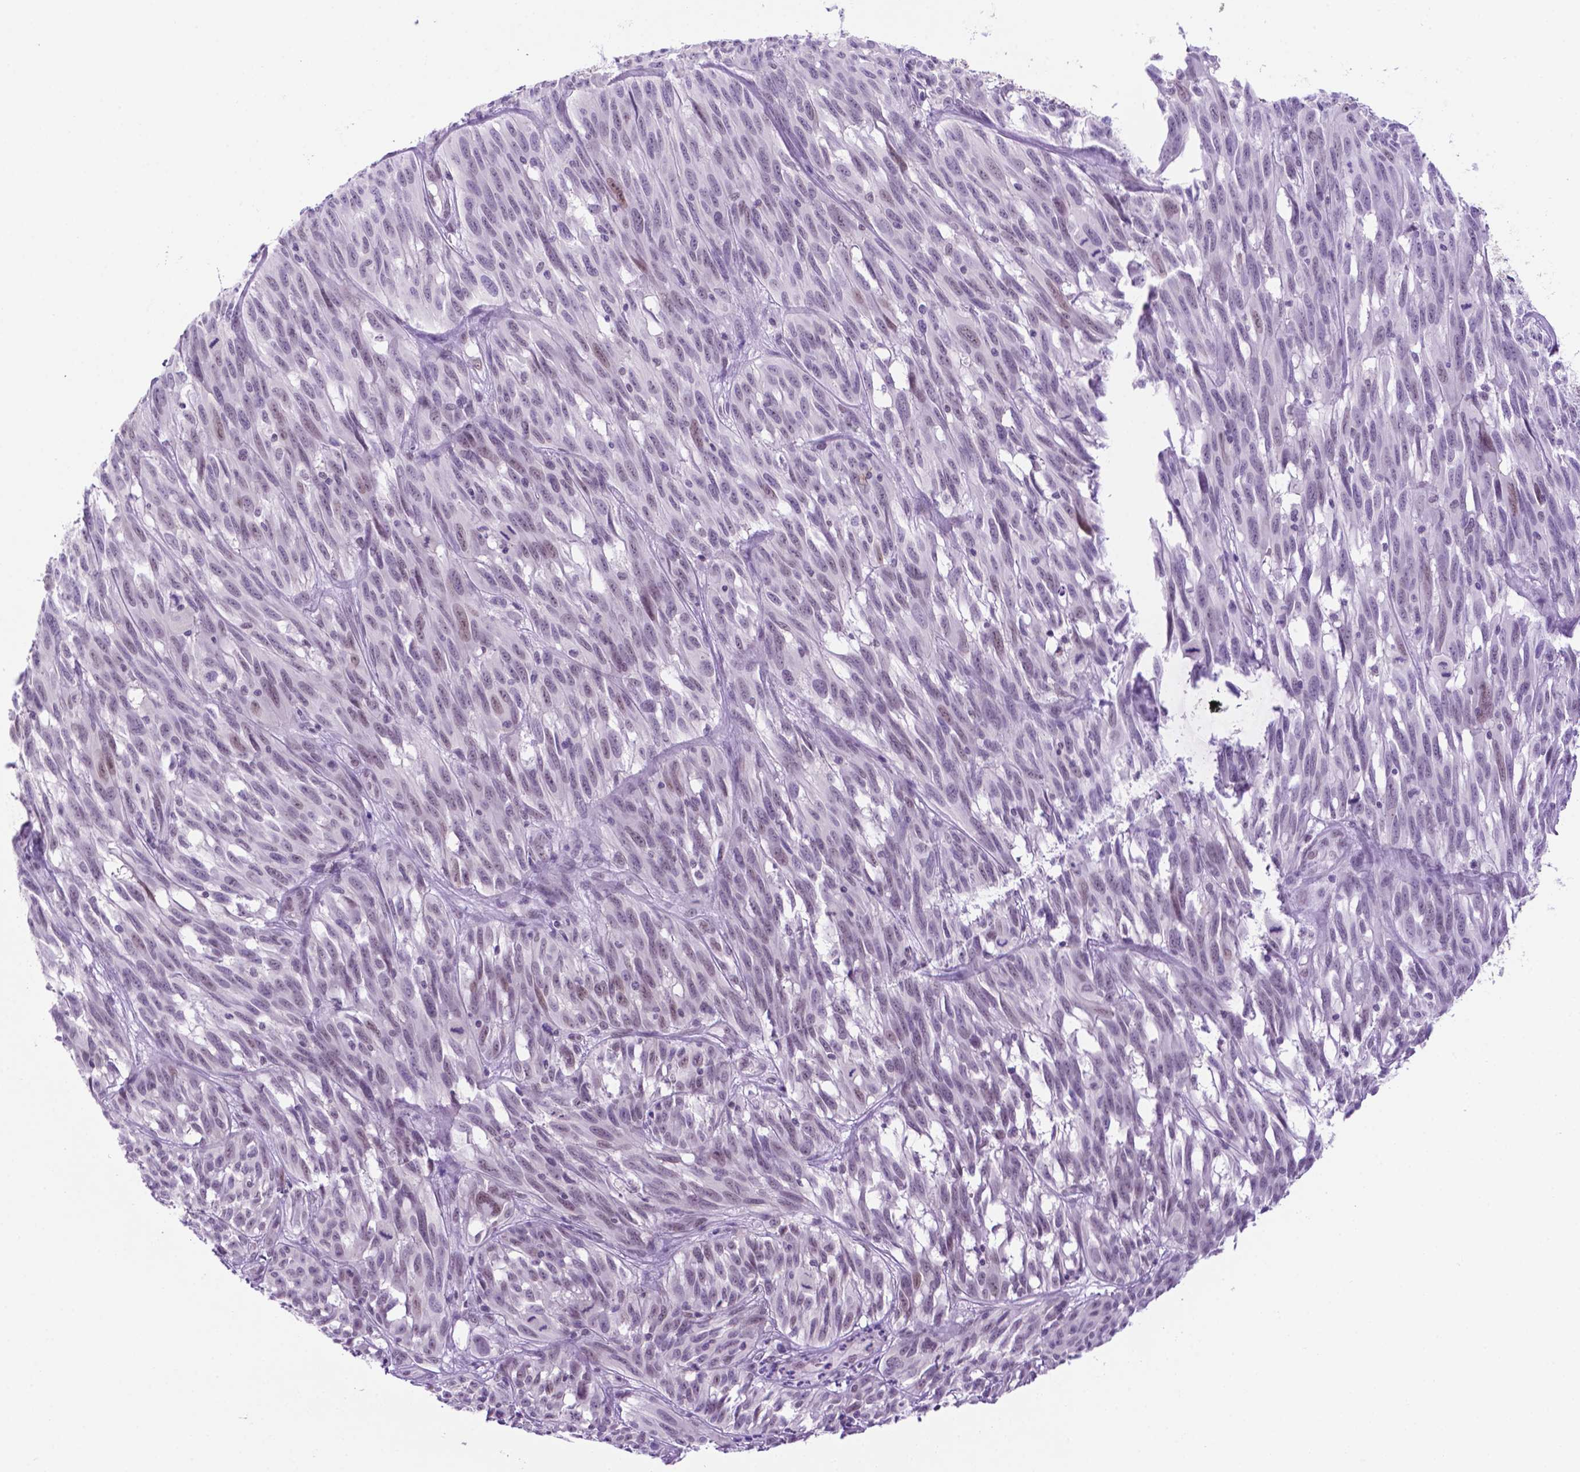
{"staining": {"intensity": "negative", "quantity": "none", "location": "none"}, "tissue": "melanoma", "cell_type": "Tumor cells", "image_type": "cancer", "snomed": [{"axis": "morphology", "description": "Malignant melanoma, NOS"}, {"axis": "topography", "description": "Vulva, labia, clitoris and Bartholin´s gland, NO"}], "caption": "An image of malignant melanoma stained for a protein exhibits no brown staining in tumor cells.", "gene": "TACSTD2", "patient": {"sex": "female", "age": 75}}